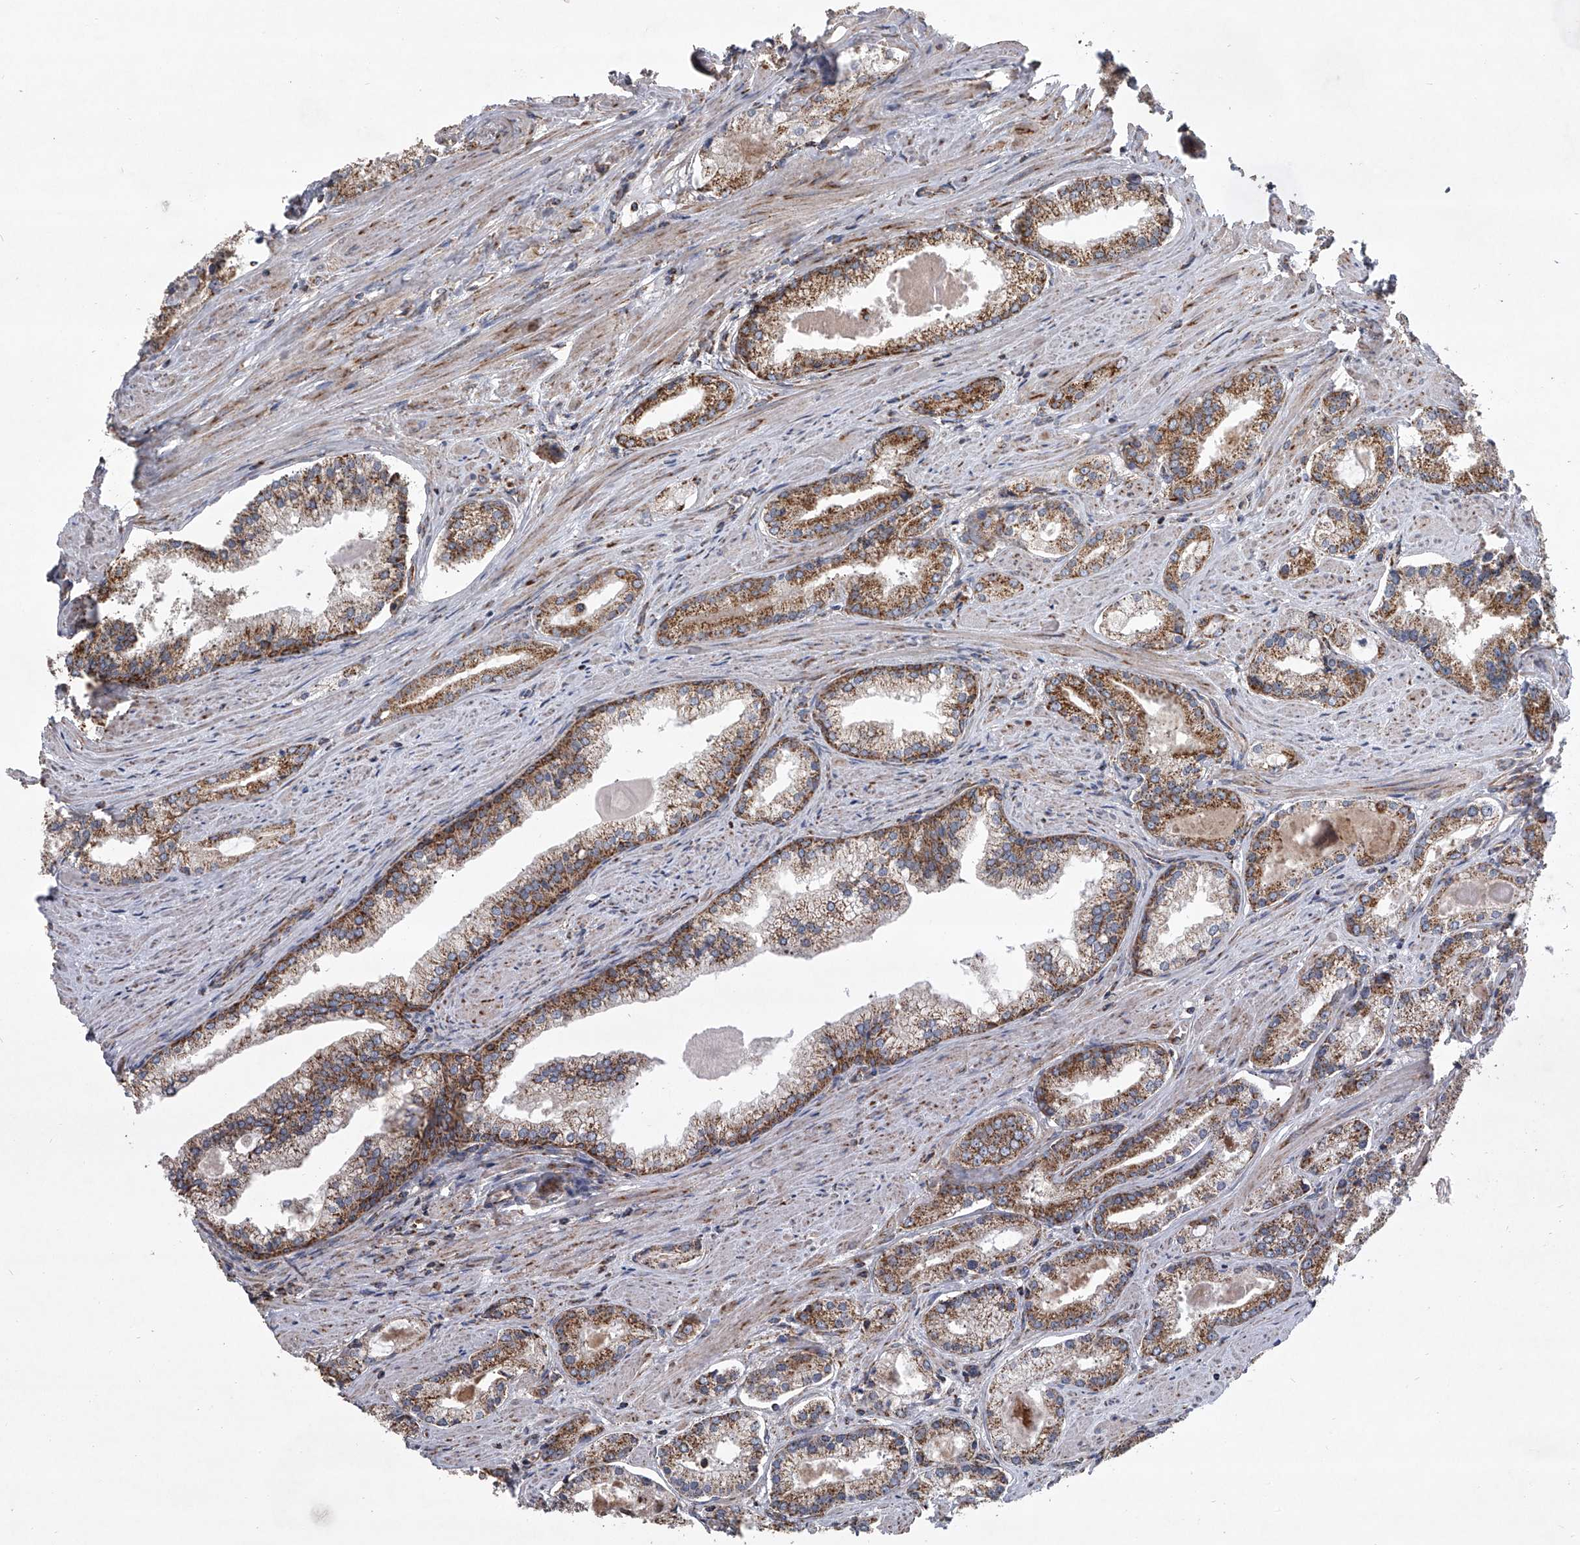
{"staining": {"intensity": "moderate", "quantity": ">75%", "location": "cytoplasmic/membranous"}, "tissue": "prostate cancer", "cell_type": "Tumor cells", "image_type": "cancer", "snomed": [{"axis": "morphology", "description": "Adenocarcinoma, Low grade"}, {"axis": "topography", "description": "Prostate"}], "caption": "Approximately >75% of tumor cells in adenocarcinoma (low-grade) (prostate) reveal moderate cytoplasmic/membranous protein expression as visualized by brown immunohistochemical staining.", "gene": "ZC3H15", "patient": {"sex": "male", "age": 54}}